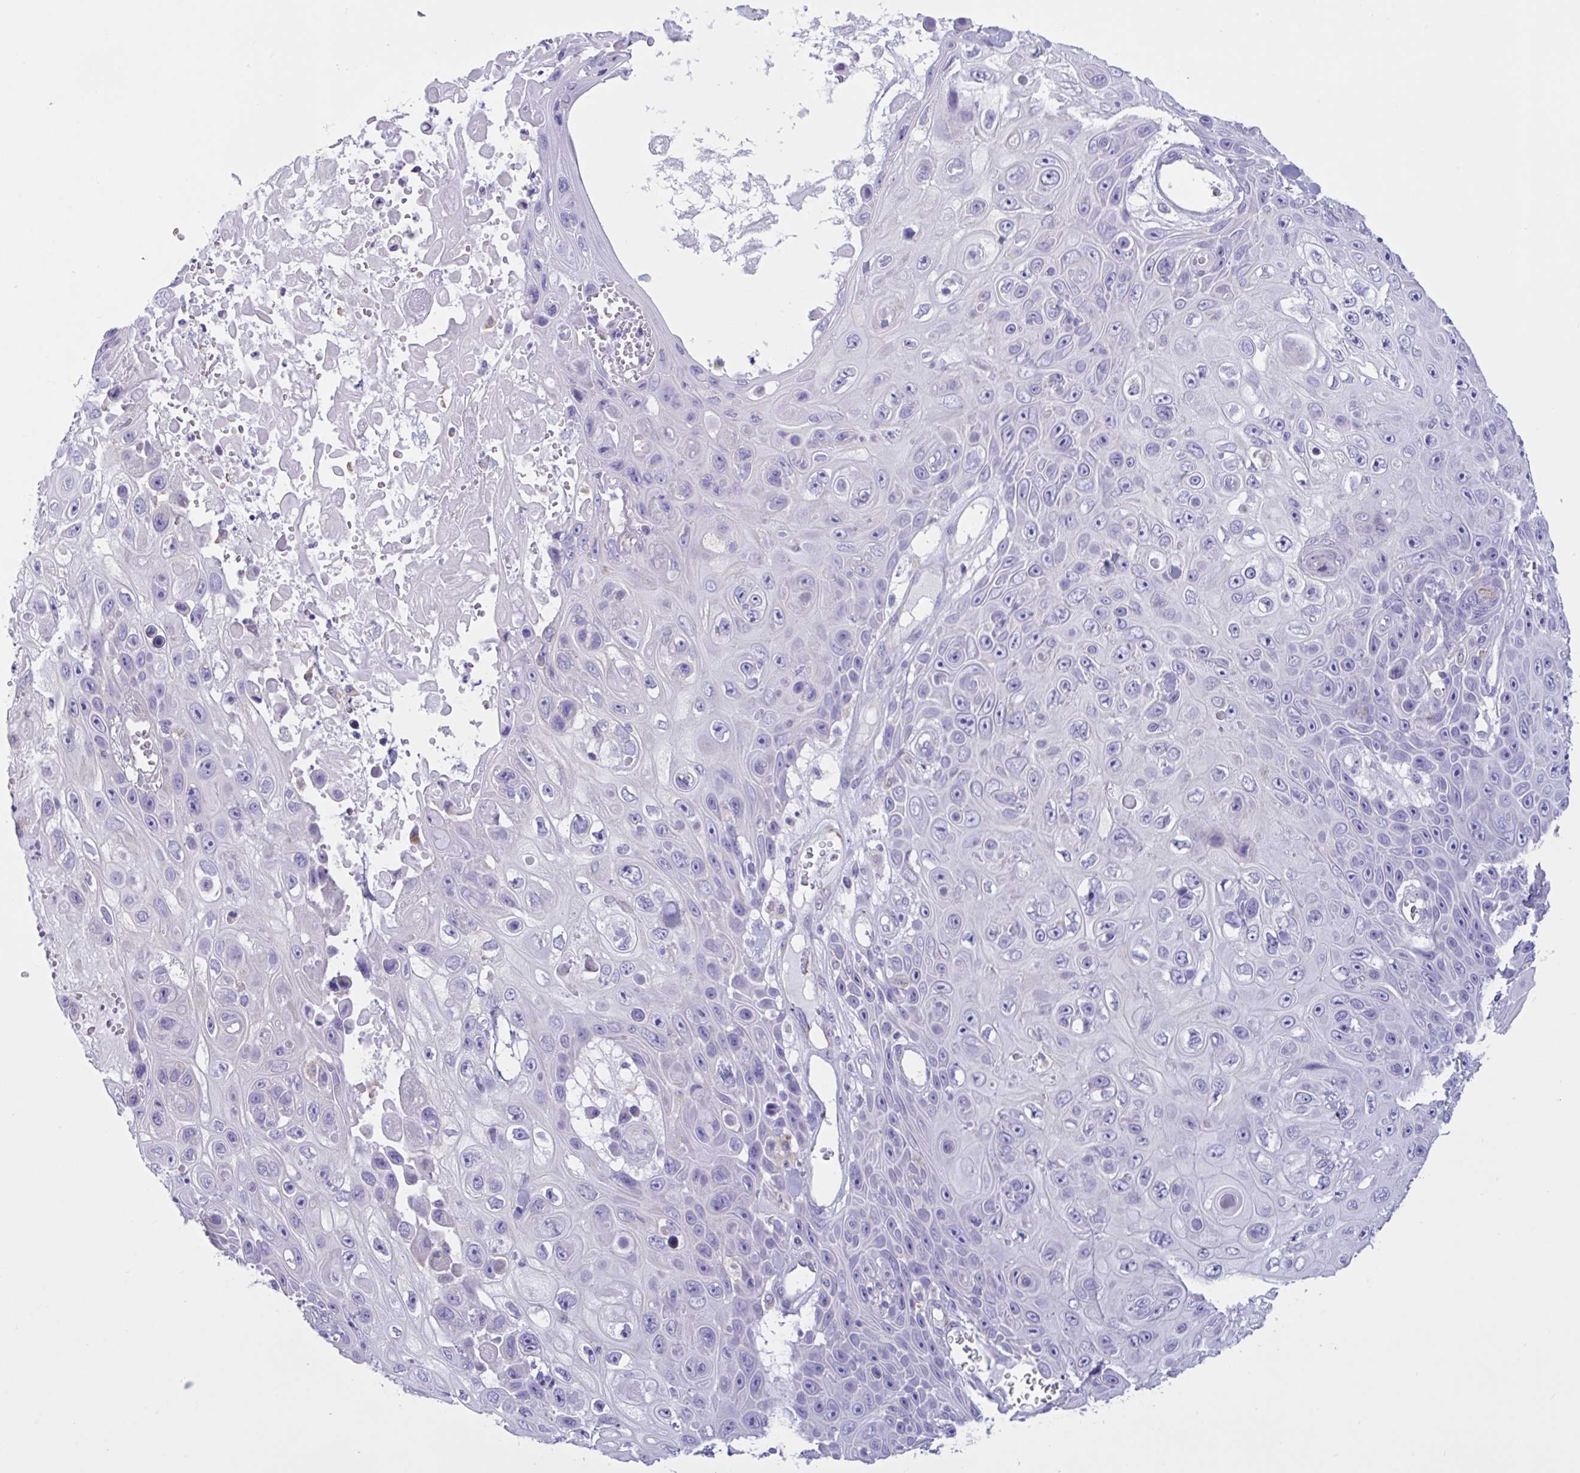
{"staining": {"intensity": "negative", "quantity": "none", "location": "none"}, "tissue": "skin cancer", "cell_type": "Tumor cells", "image_type": "cancer", "snomed": [{"axis": "morphology", "description": "Squamous cell carcinoma, NOS"}, {"axis": "topography", "description": "Skin"}], "caption": "Tumor cells are negative for protein expression in human skin cancer. The staining is performed using DAB brown chromogen with nuclei counter-stained in using hematoxylin.", "gene": "RPL22L1", "patient": {"sex": "male", "age": 82}}